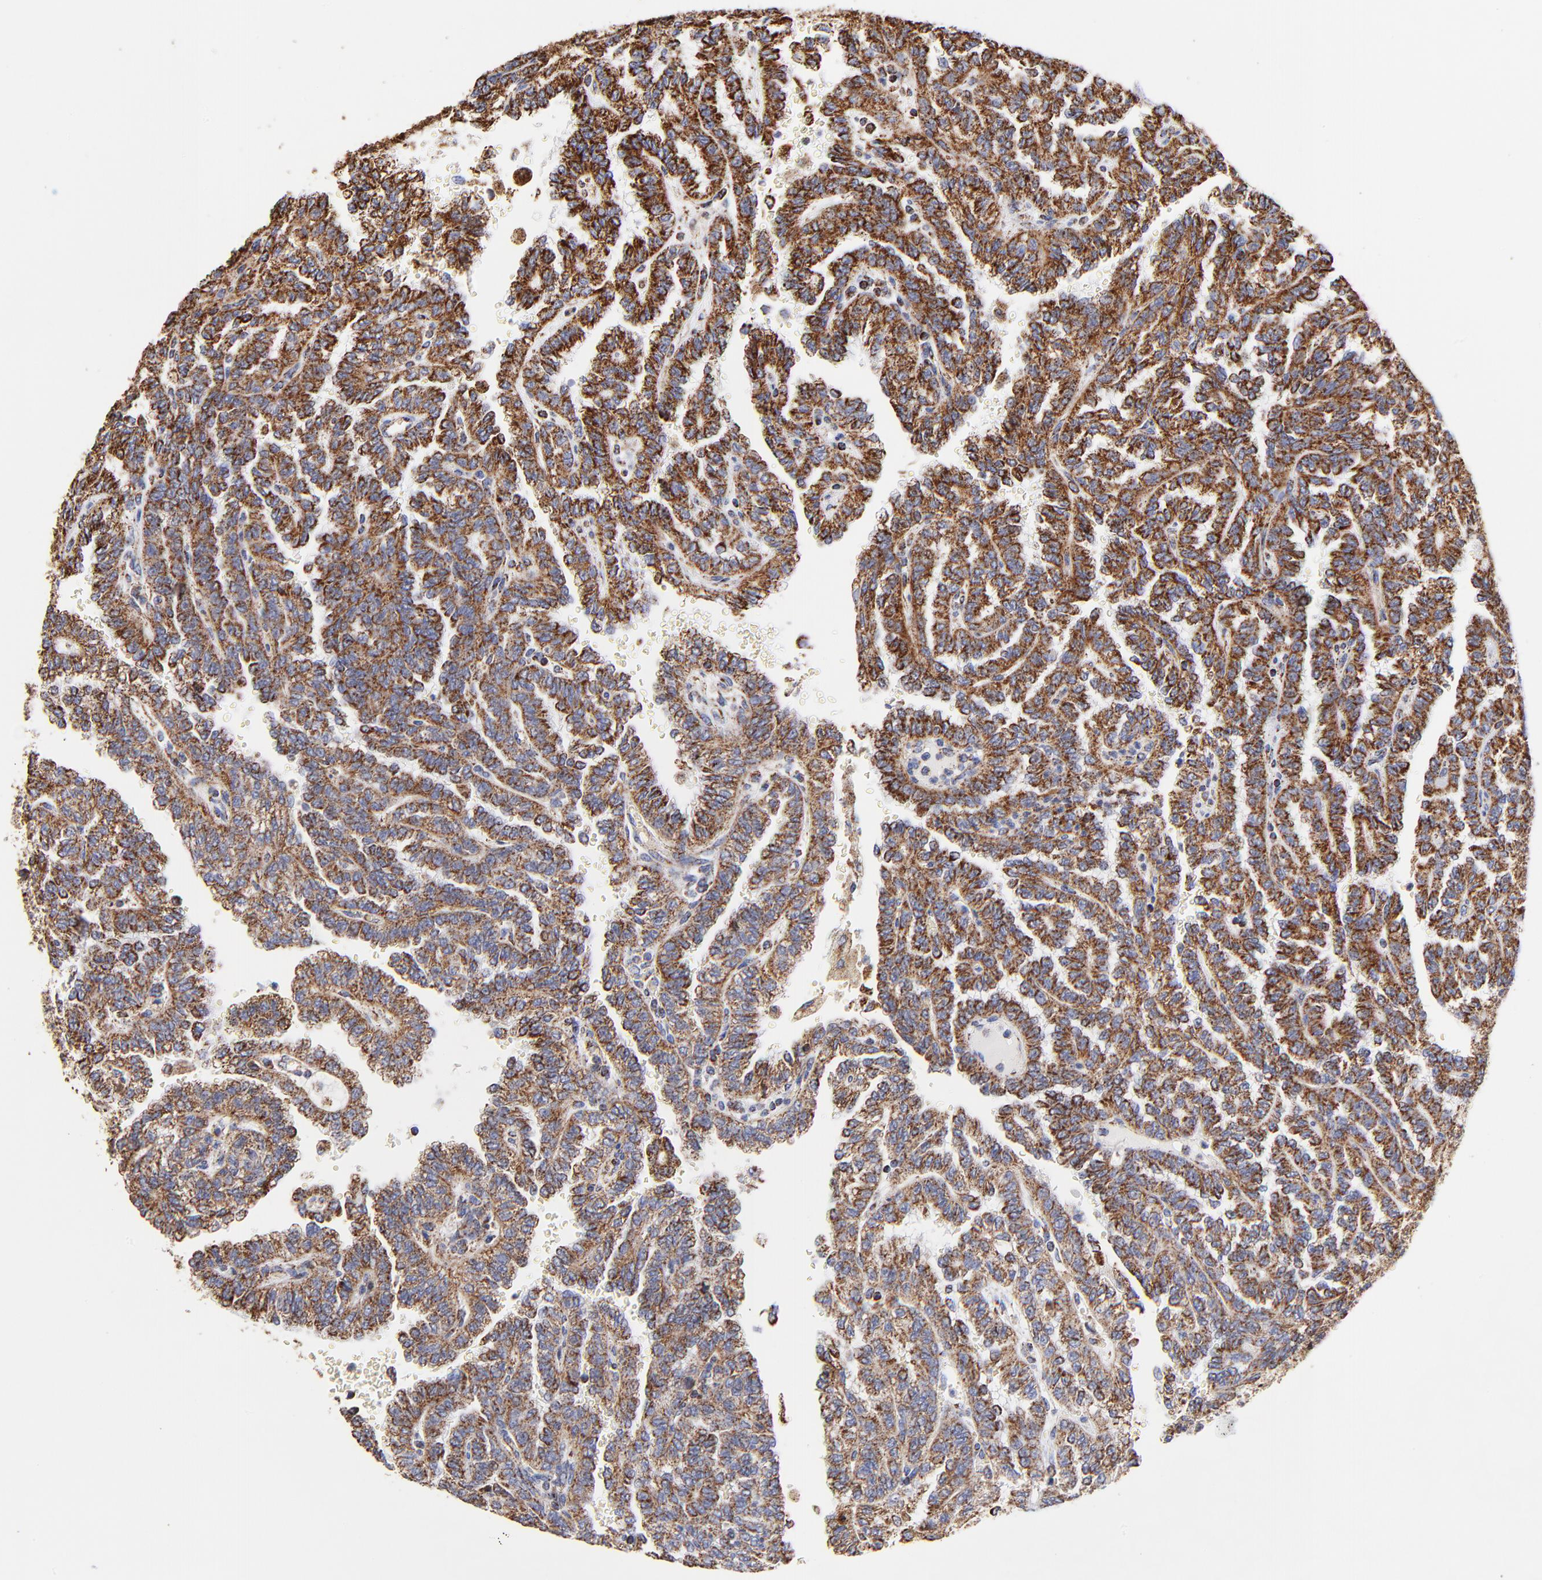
{"staining": {"intensity": "strong", "quantity": ">75%", "location": "cytoplasmic/membranous"}, "tissue": "renal cancer", "cell_type": "Tumor cells", "image_type": "cancer", "snomed": [{"axis": "morphology", "description": "Inflammation, NOS"}, {"axis": "morphology", "description": "Adenocarcinoma, NOS"}, {"axis": "topography", "description": "Kidney"}], "caption": "Protein analysis of adenocarcinoma (renal) tissue shows strong cytoplasmic/membranous staining in about >75% of tumor cells. (DAB (3,3'-diaminobenzidine) IHC with brightfield microscopy, high magnification).", "gene": "PHB1", "patient": {"sex": "male", "age": 68}}